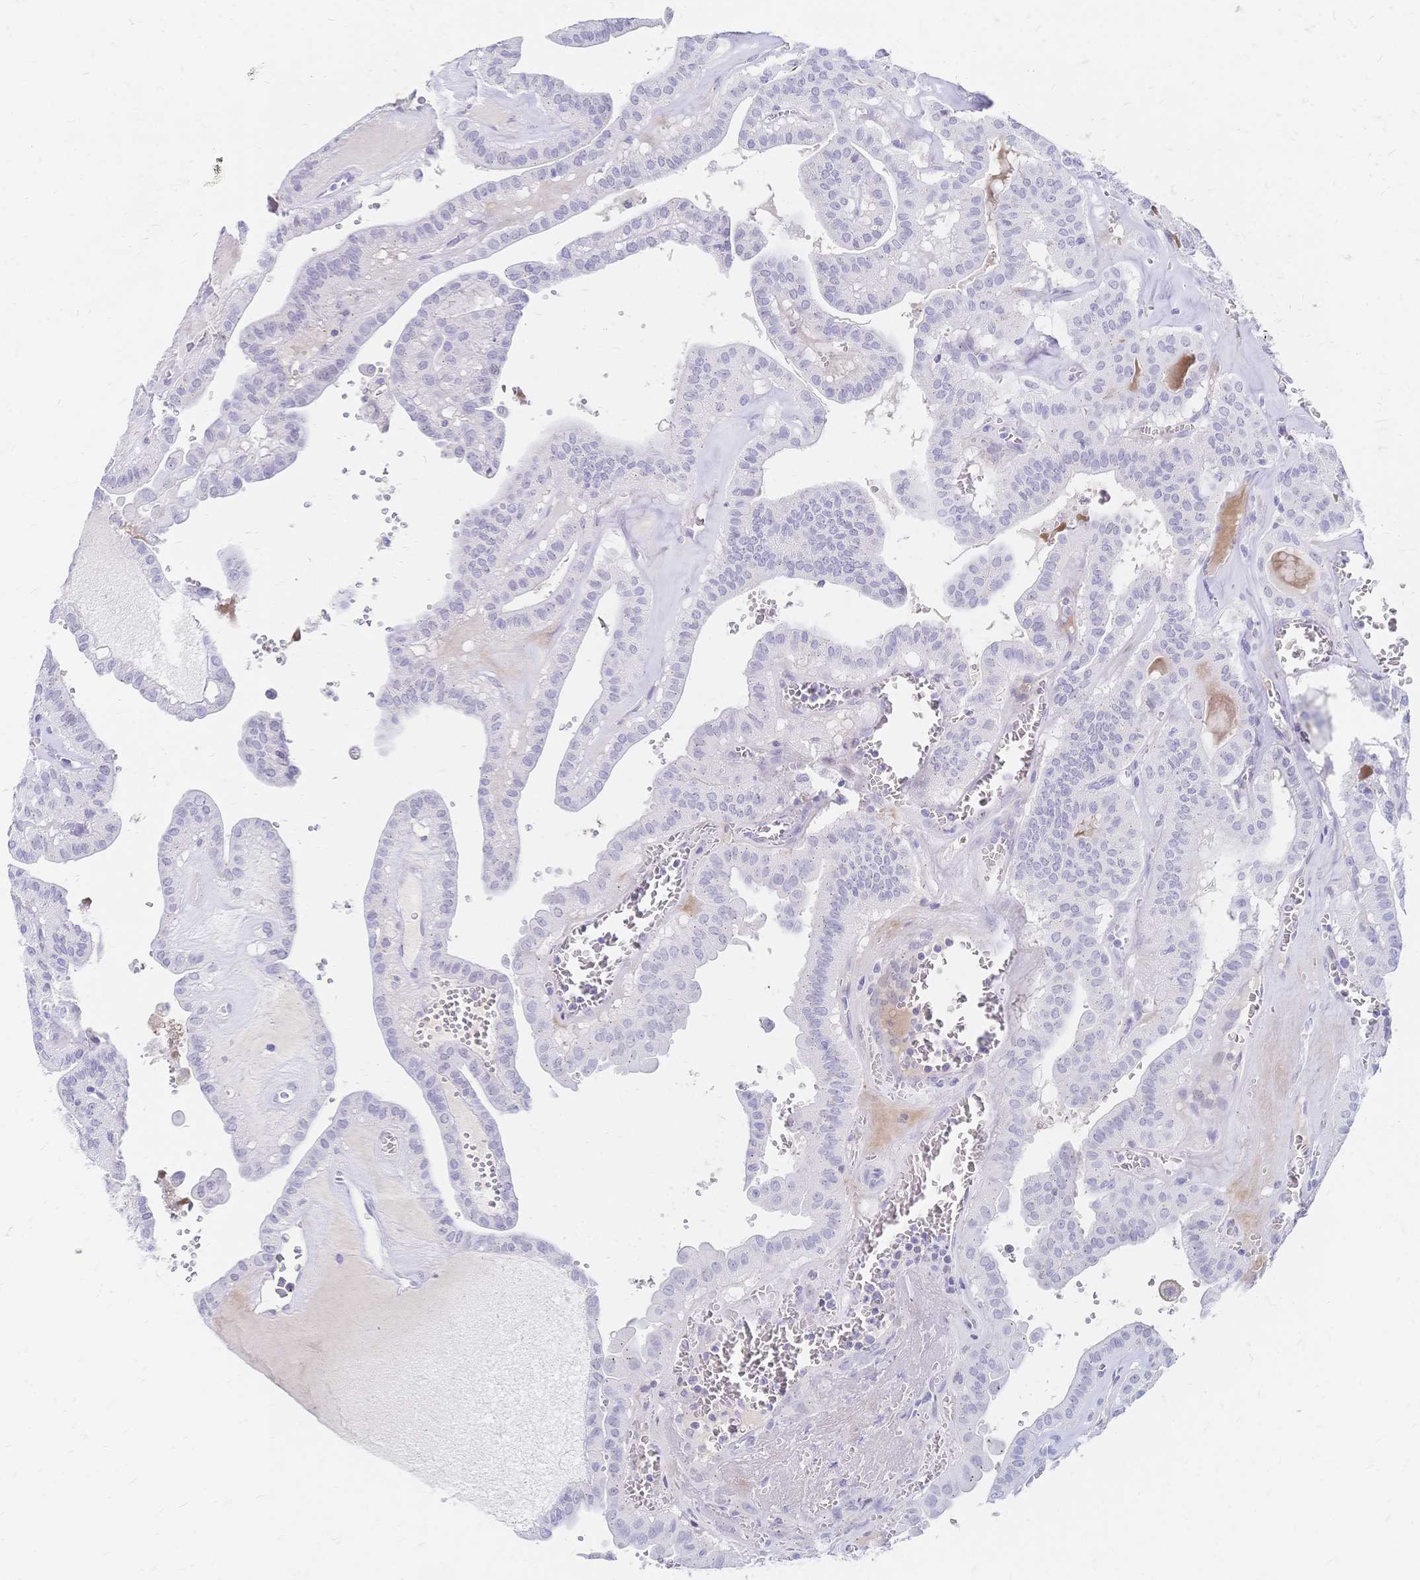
{"staining": {"intensity": "negative", "quantity": "none", "location": "none"}, "tissue": "thyroid cancer", "cell_type": "Tumor cells", "image_type": "cancer", "snomed": [{"axis": "morphology", "description": "Papillary adenocarcinoma, NOS"}, {"axis": "topography", "description": "Thyroid gland"}], "caption": "There is no significant expression in tumor cells of thyroid papillary adenocarcinoma.", "gene": "PSORS1C2", "patient": {"sex": "male", "age": 52}}